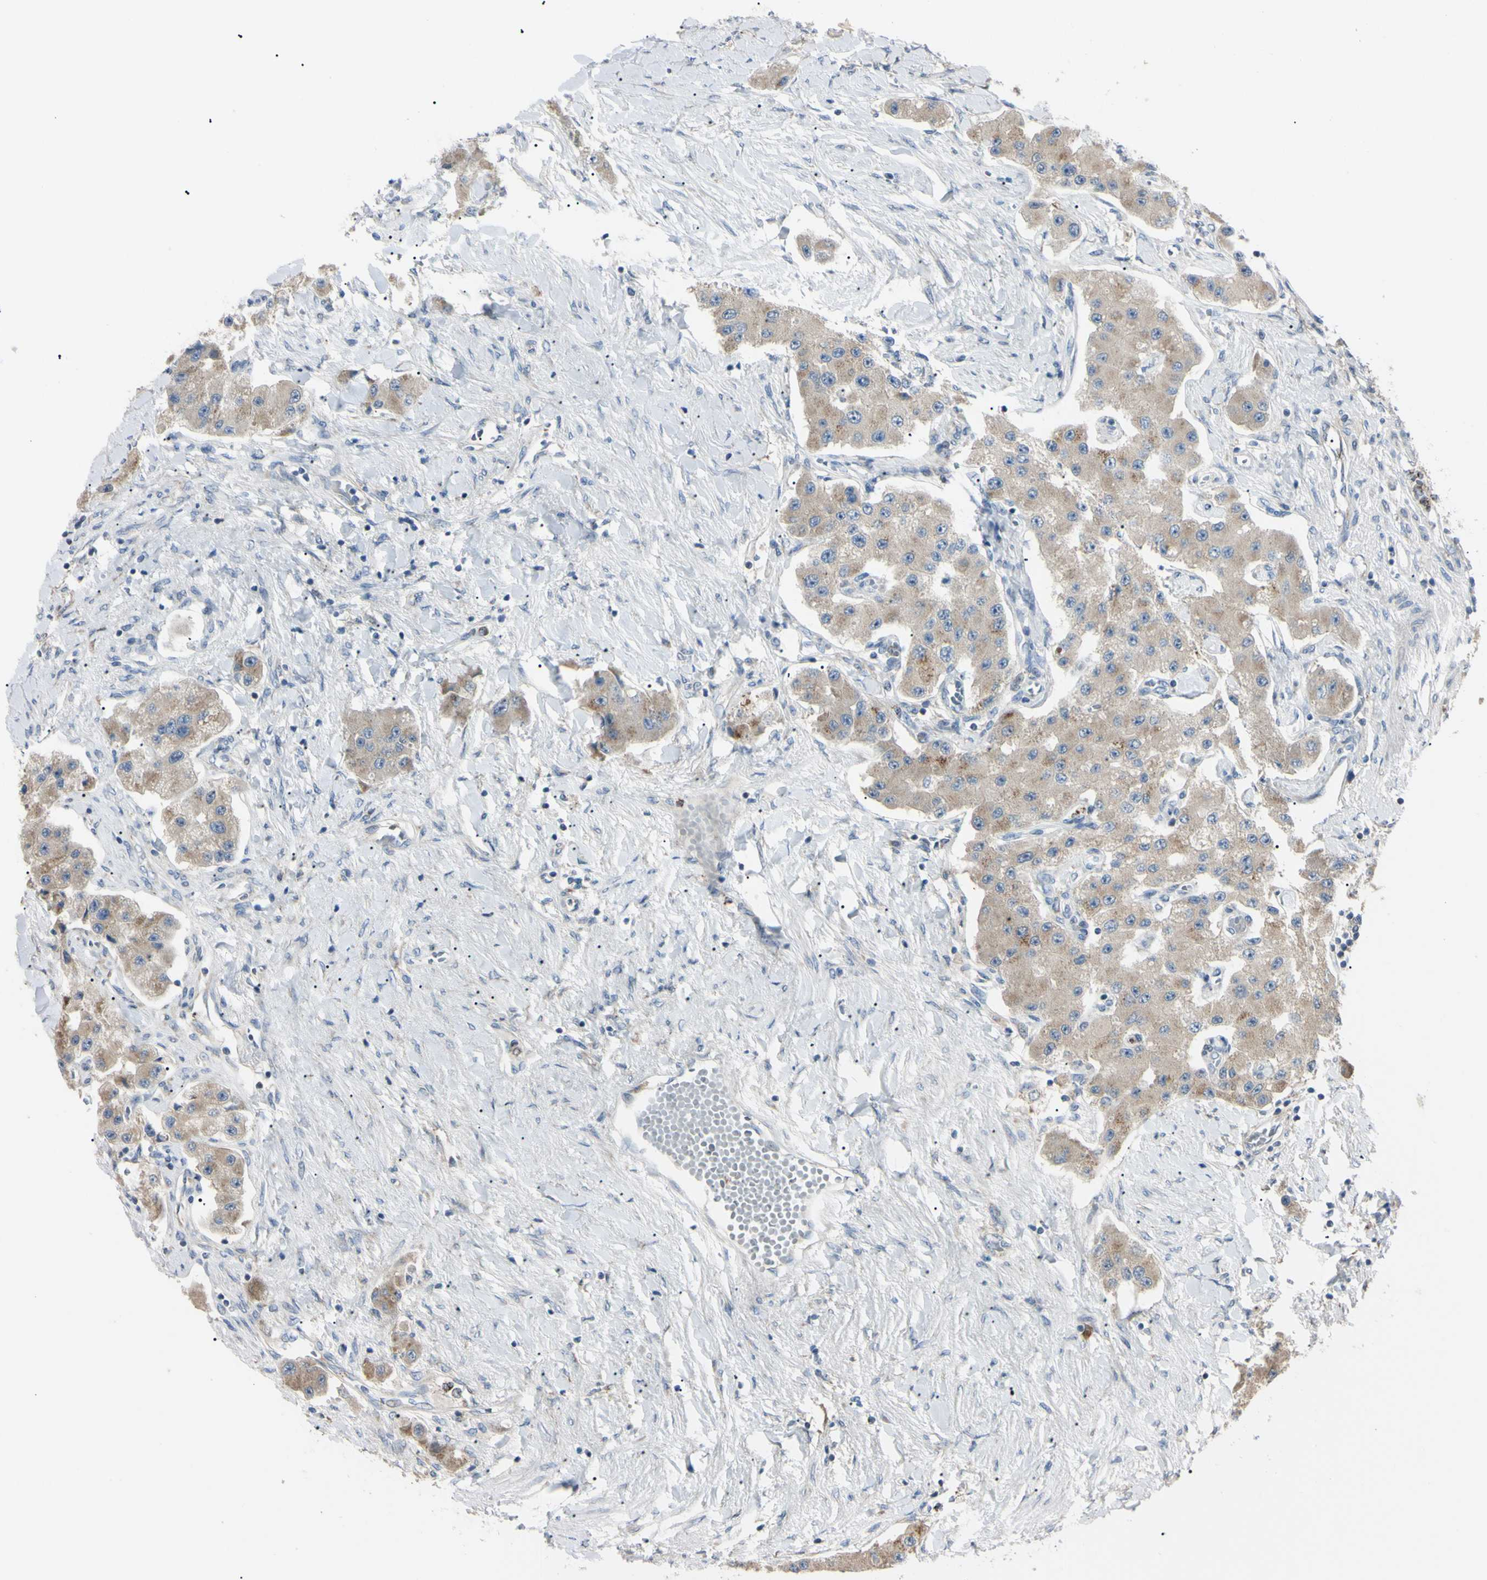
{"staining": {"intensity": "weak", "quantity": ">75%", "location": "cytoplasmic/membranous"}, "tissue": "carcinoid", "cell_type": "Tumor cells", "image_type": "cancer", "snomed": [{"axis": "morphology", "description": "Carcinoid, malignant, NOS"}, {"axis": "topography", "description": "Pancreas"}], "caption": "Carcinoid stained with IHC exhibits weak cytoplasmic/membranous staining in about >75% of tumor cells.", "gene": "EIF5A", "patient": {"sex": "male", "age": 41}}